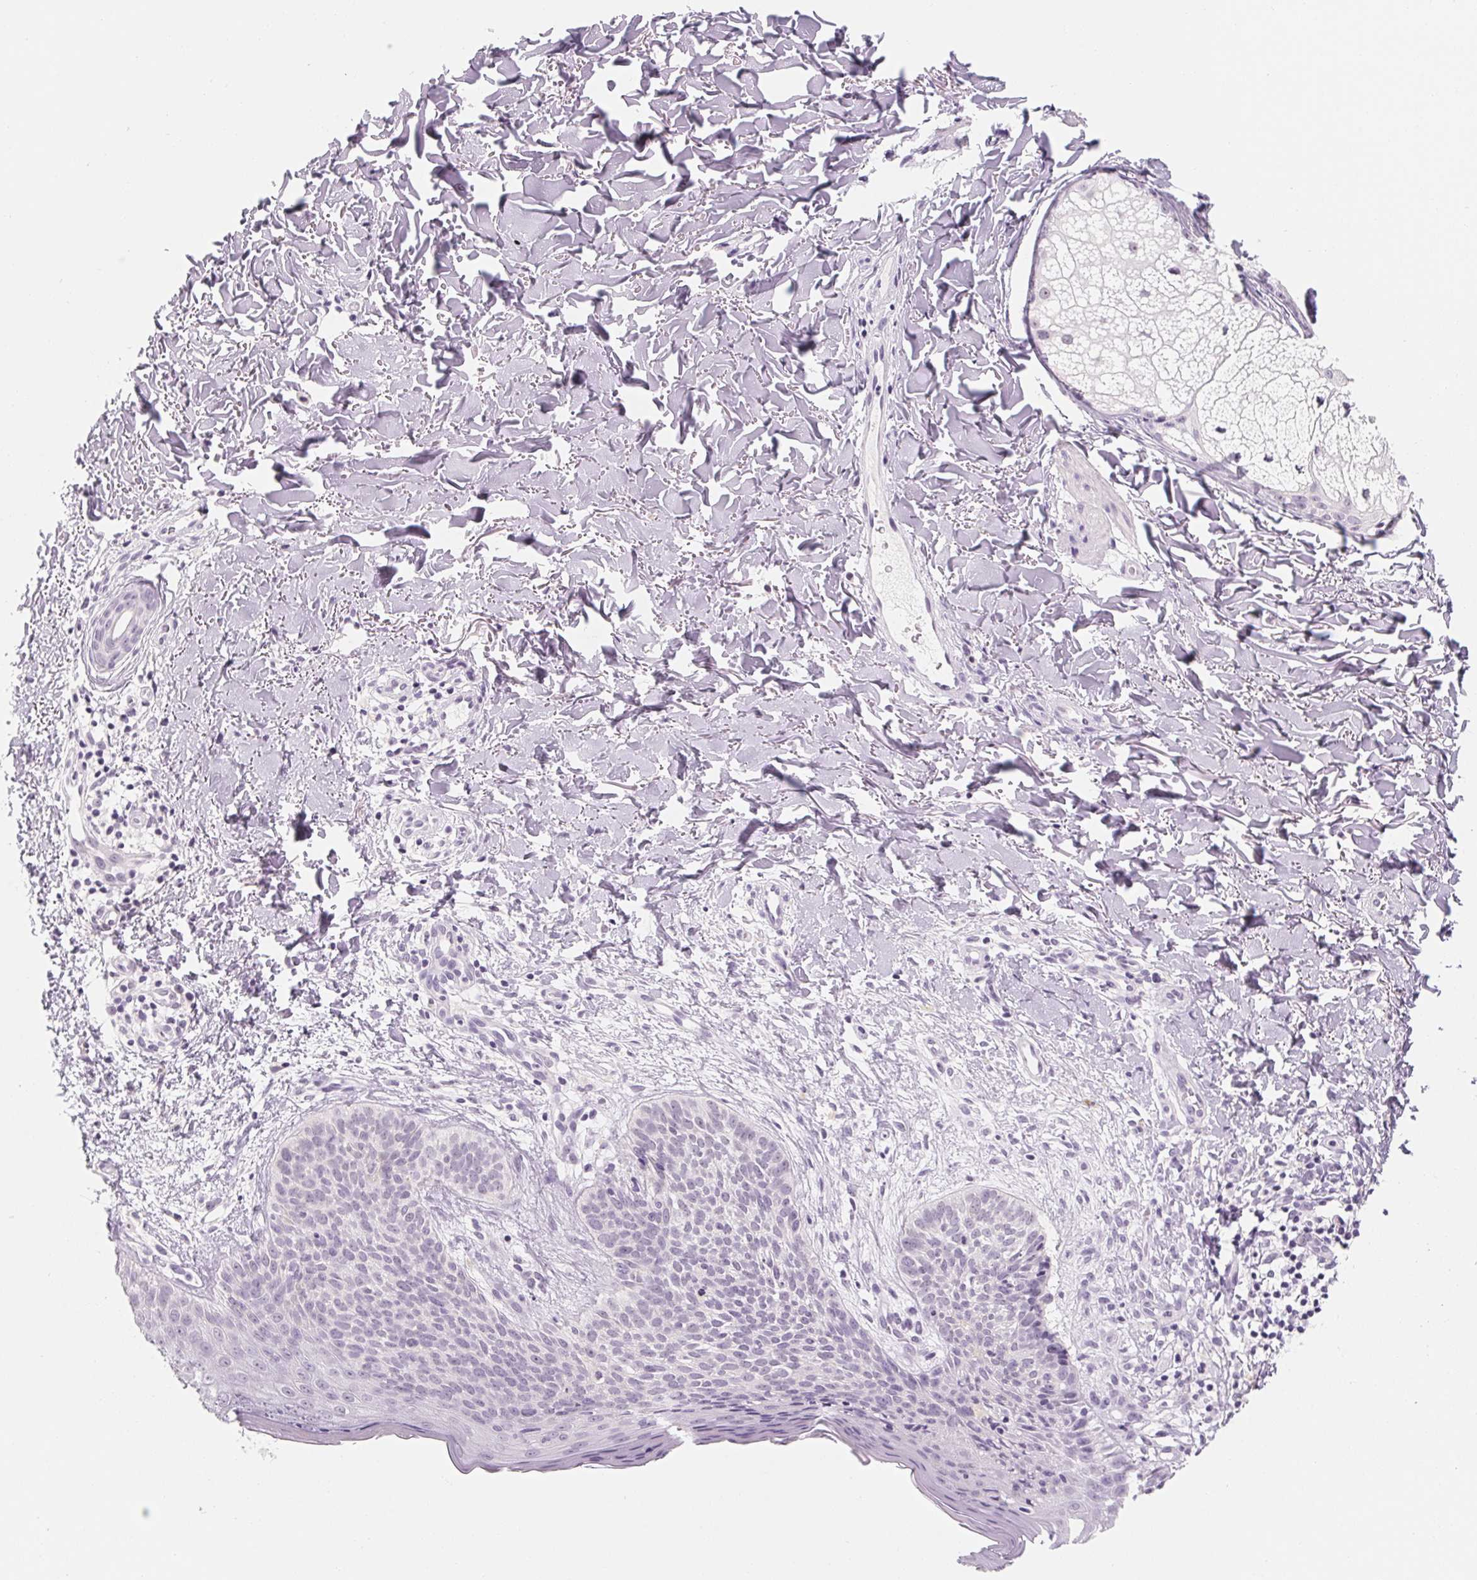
{"staining": {"intensity": "negative", "quantity": "none", "location": "none"}, "tissue": "skin cancer", "cell_type": "Tumor cells", "image_type": "cancer", "snomed": [{"axis": "morphology", "description": "Basal cell carcinoma"}, {"axis": "topography", "description": "Skin"}], "caption": "High magnification brightfield microscopy of skin cancer (basal cell carcinoma) stained with DAB (brown) and counterstained with hematoxylin (blue): tumor cells show no significant positivity.", "gene": "ZIC4", "patient": {"sex": "male", "age": 57}}